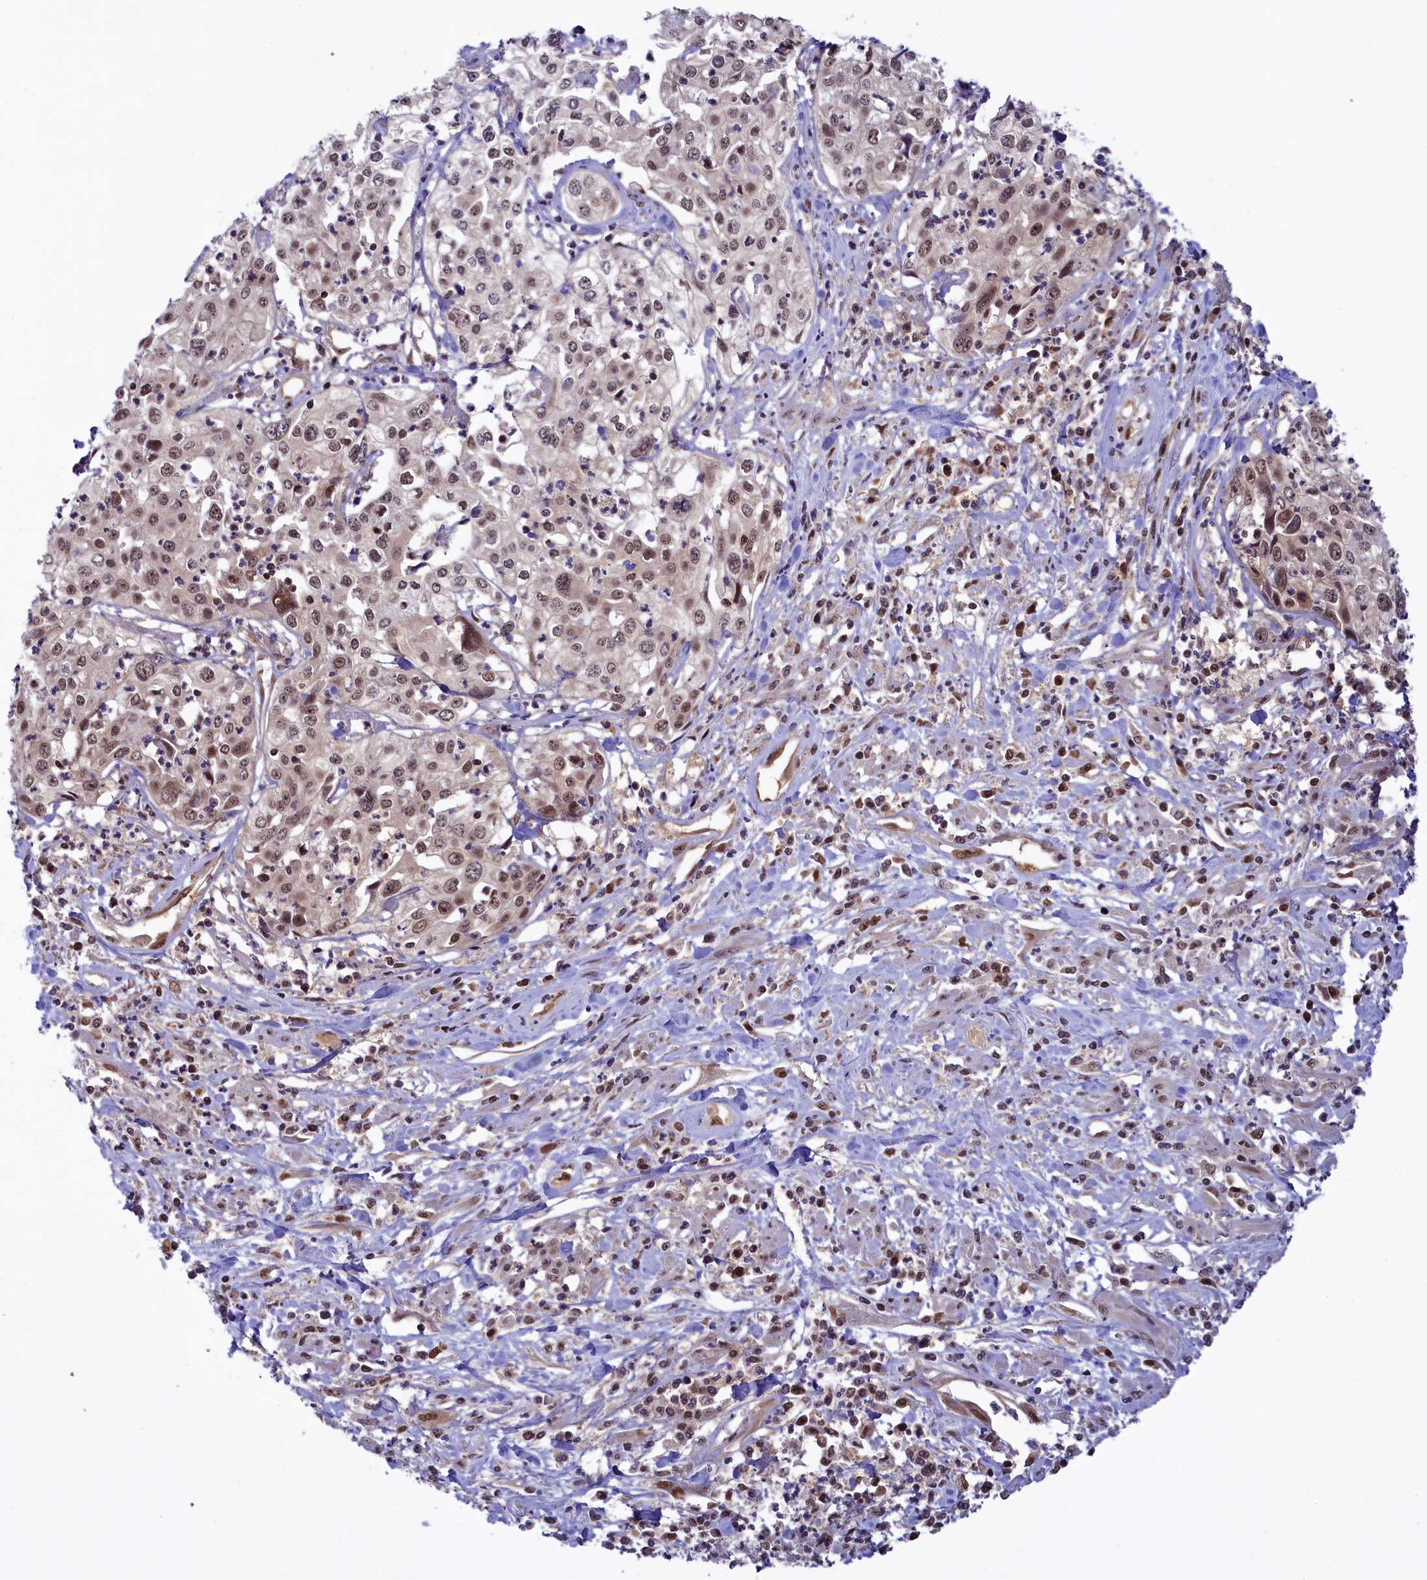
{"staining": {"intensity": "moderate", "quantity": ">75%", "location": "nuclear"}, "tissue": "cervical cancer", "cell_type": "Tumor cells", "image_type": "cancer", "snomed": [{"axis": "morphology", "description": "Squamous cell carcinoma, NOS"}, {"axis": "topography", "description": "Cervix"}], "caption": "Protein expression analysis of squamous cell carcinoma (cervical) demonstrates moderate nuclear positivity in approximately >75% of tumor cells.", "gene": "SLC7A6OS", "patient": {"sex": "female", "age": 31}}